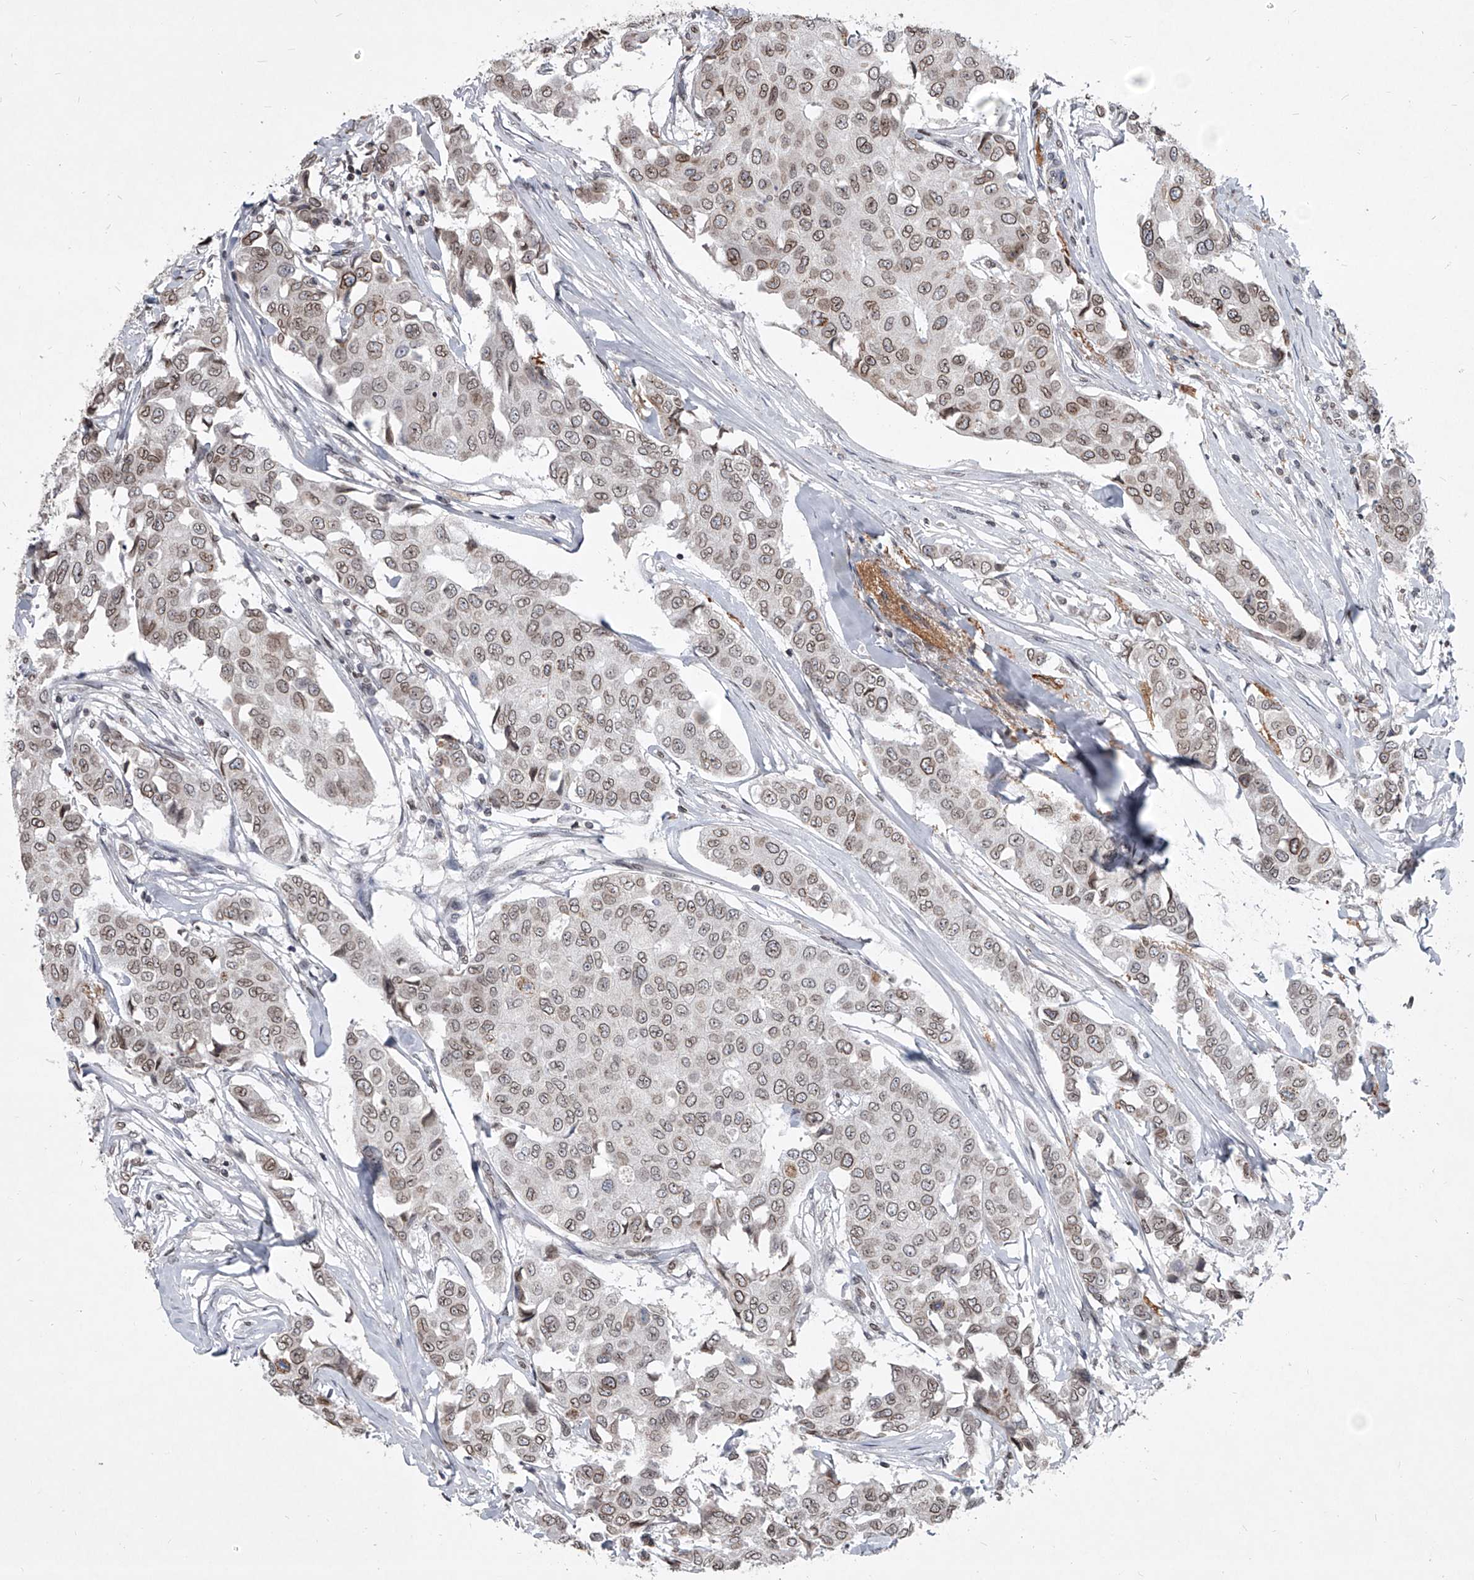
{"staining": {"intensity": "weak", "quantity": ">75%", "location": "nuclear"}, "tissue": "breast cancer", "cell_type": "Tumor cells", "image_type": "cancer", "snomed": [{"axis": "morphology", "description": "Duct carcinoma"}, {"axis": "topography", "description": "Breast"}], "caption": "Breast infiltrating ductal carcinoma tissue demonstrates weak nuclear positivity in about >75% of tumor cells, visualized by immunohistochemistry.", "gene": "PPIL4", "patient": {"sex": "female", "age": 80}}